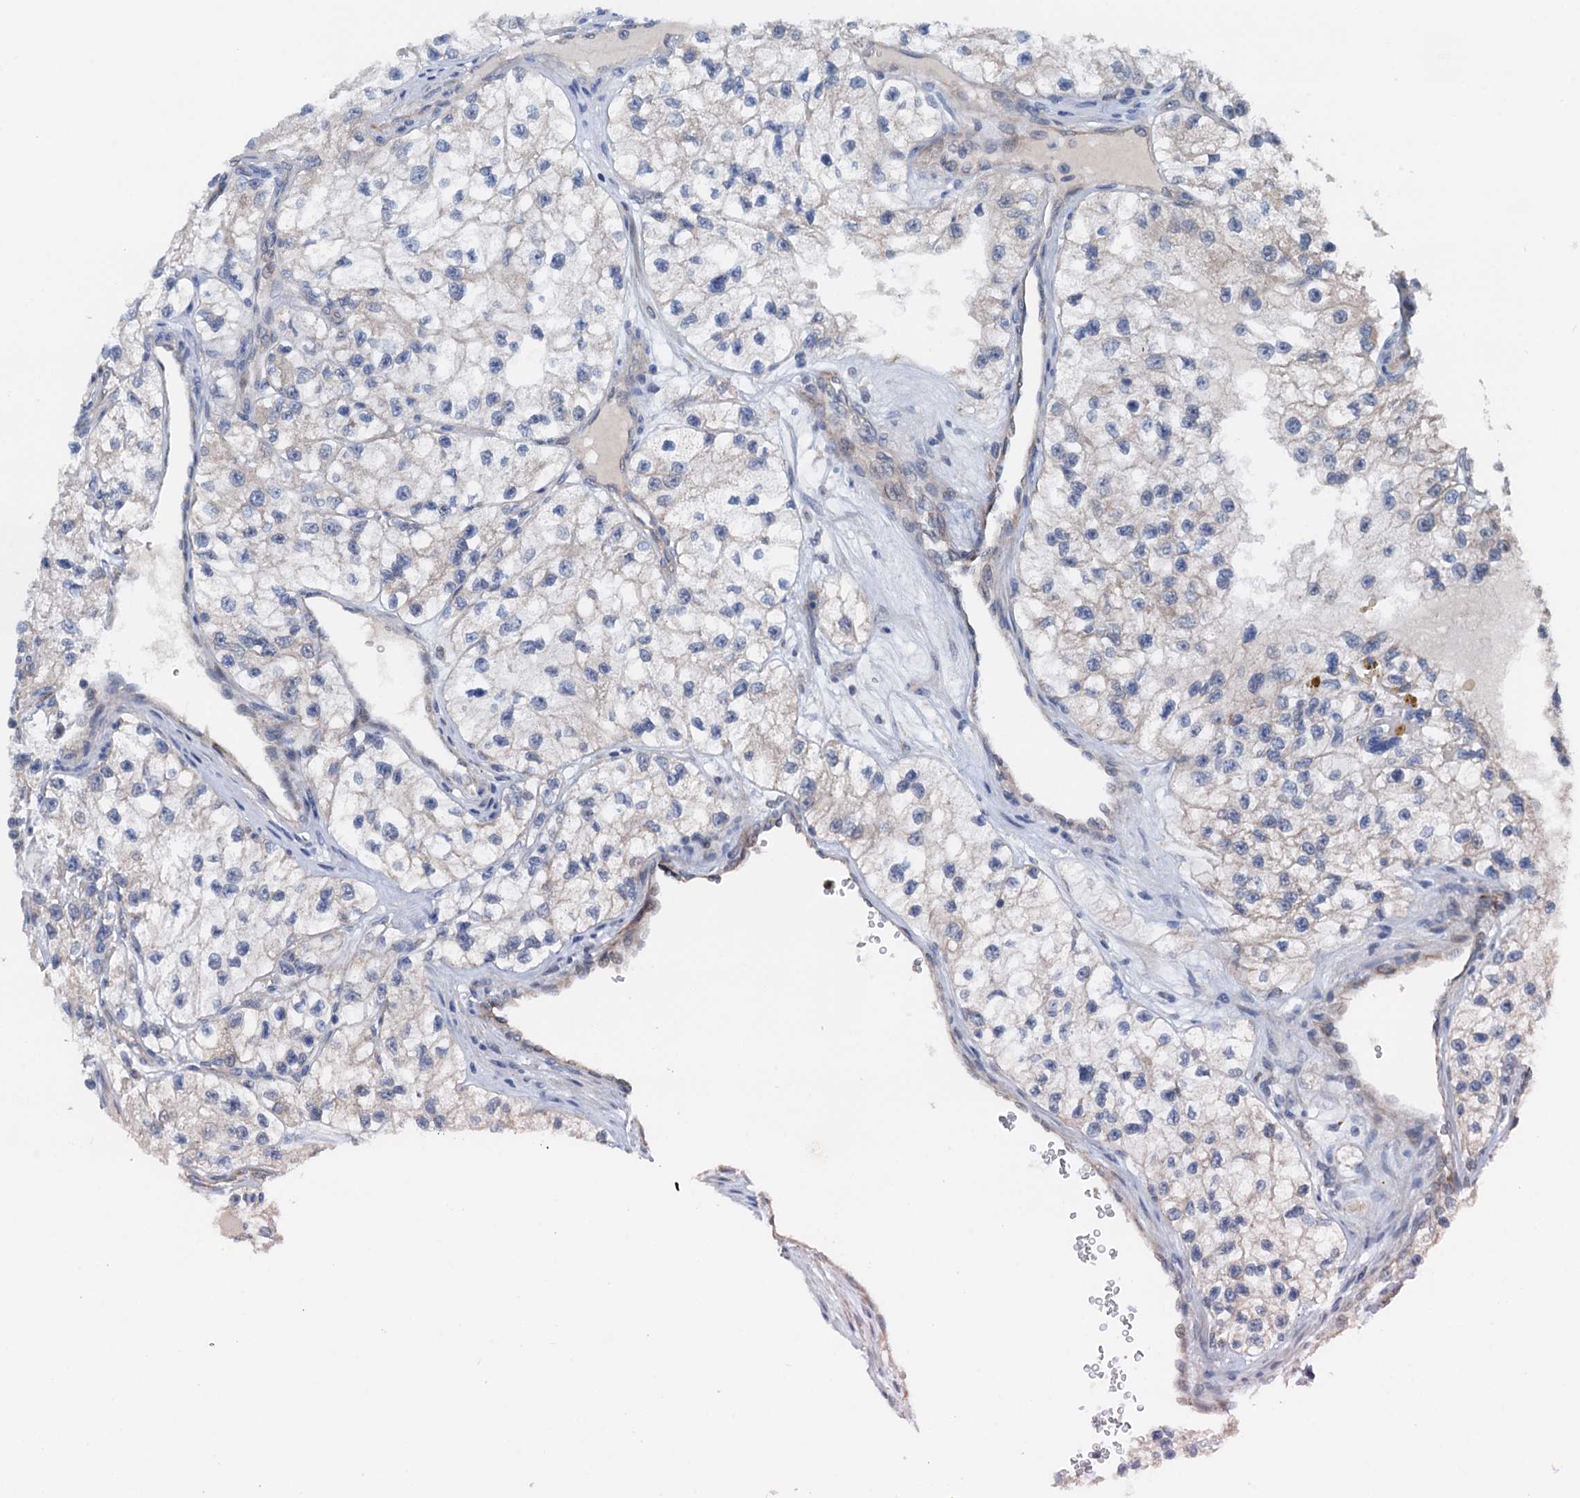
{"staining": {"intensity": "weak", "quantity": "<25%", "location": "cytoplasmic/membranous"}, "tissue": "renal cancer", "cell_type": "Tumor cells", "image_type": "cancer", "snomed": [{"axis": "morphology", "description": "Adenocarcinoma, NOS"}, {"axis": "topography", "description": "Kidney"}], "caption": "A high-resolution histopathology image shows IHC staining of renal cancer, which exhibits no significant staining in tumor cells.", "gene": "ELAC1", "patient": {"sex": "female", "age": 57}}